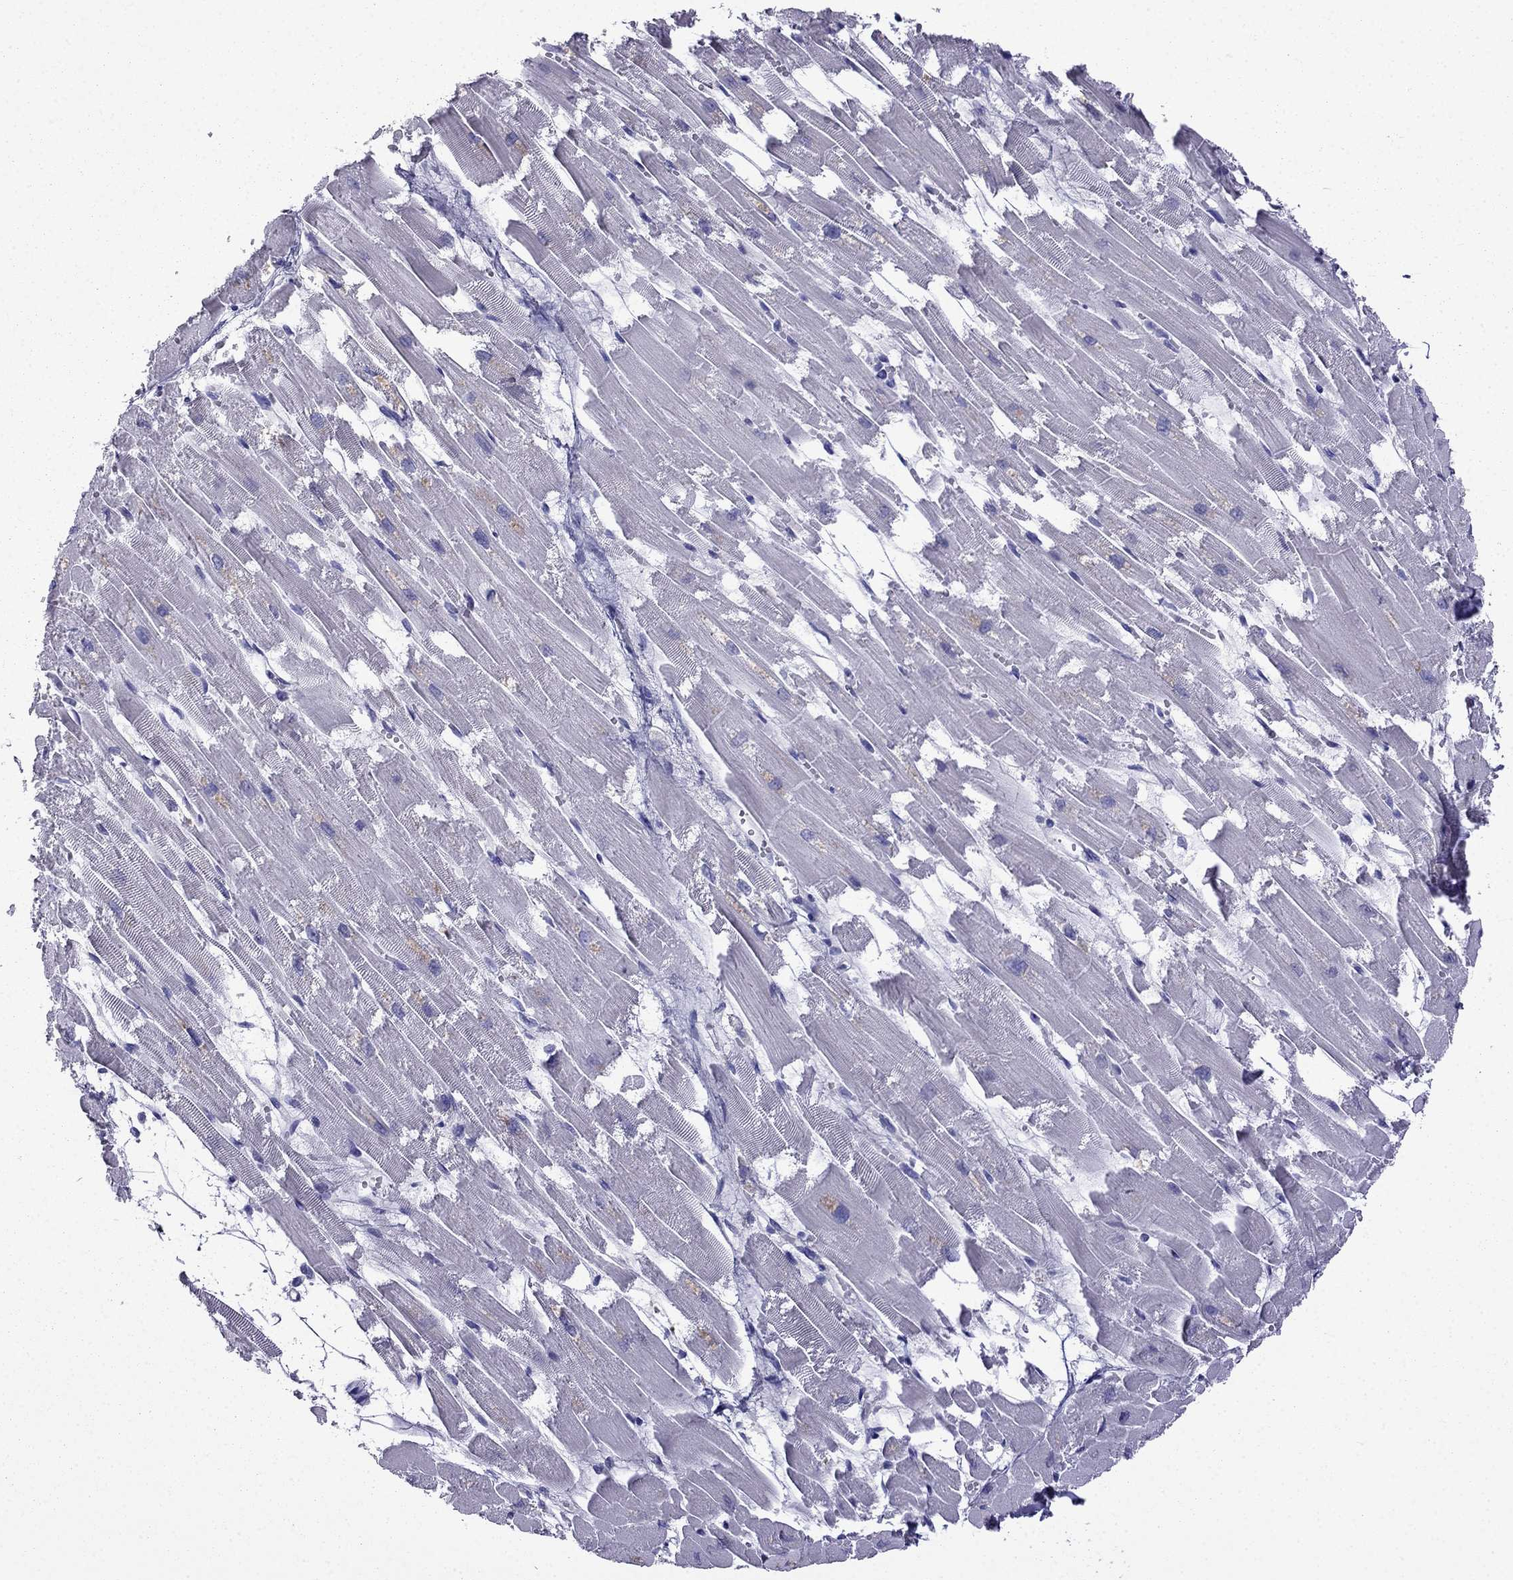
{"staining": {"intensity": "negative", "quantity": "none", "location": "none"}, "tissue": "heart muscle", "cell_type": "Cardiomyocytes", "image_type": "normal", "snomed": [{"axis": "morphology", "description": "Normal tissue, NOS"}, {"axis": "topography", "description": "Heart"}], "caption": "DAB immunohistochemical staining of normal human heart muscle exhibits no significant expression in cardiomyocytes.", "gene": "SCNN1D", "patient": {"sex": "female", "age": 52}}